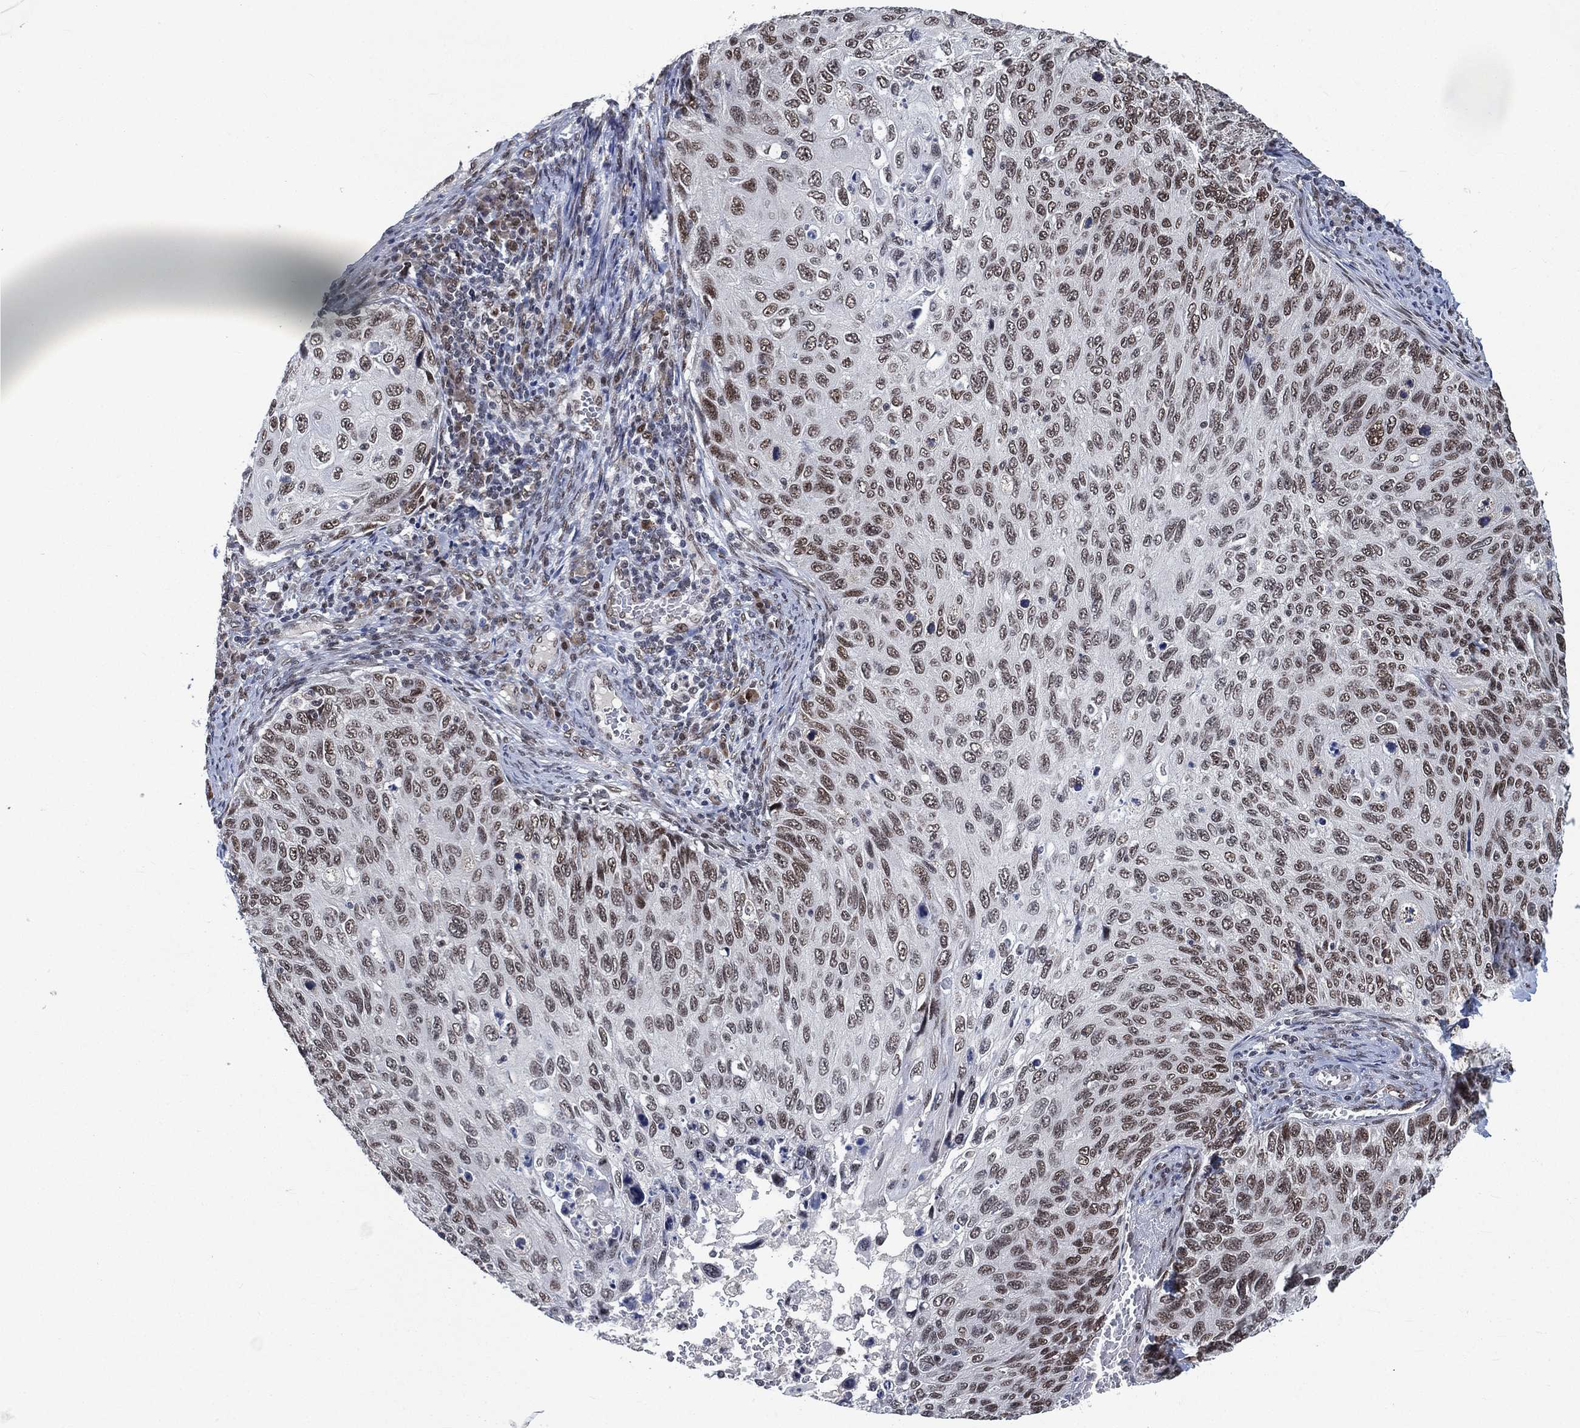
{"staining": {"intensity": "moderate", "quantity": ">75%", "location": "nuclear"}, "tissue": "cervical cancer", "cell_type": "Tumor cells", "image_type": "cancer", "snomed": [{"axis": "morphology", "description": "Squamous cell carcinoma, NOS"}, {"axis": "topography", "description": "Cervix"}], "caption": "Immunohistochemistry (DAB (3,3'-diaminobenzidine)) staining of human cervical cancer displays moderate nuclear protein staining in approximately >75% of tumor cells.", "gene": "YLPM1", "patient": {"sex": "female", "age": 70}}